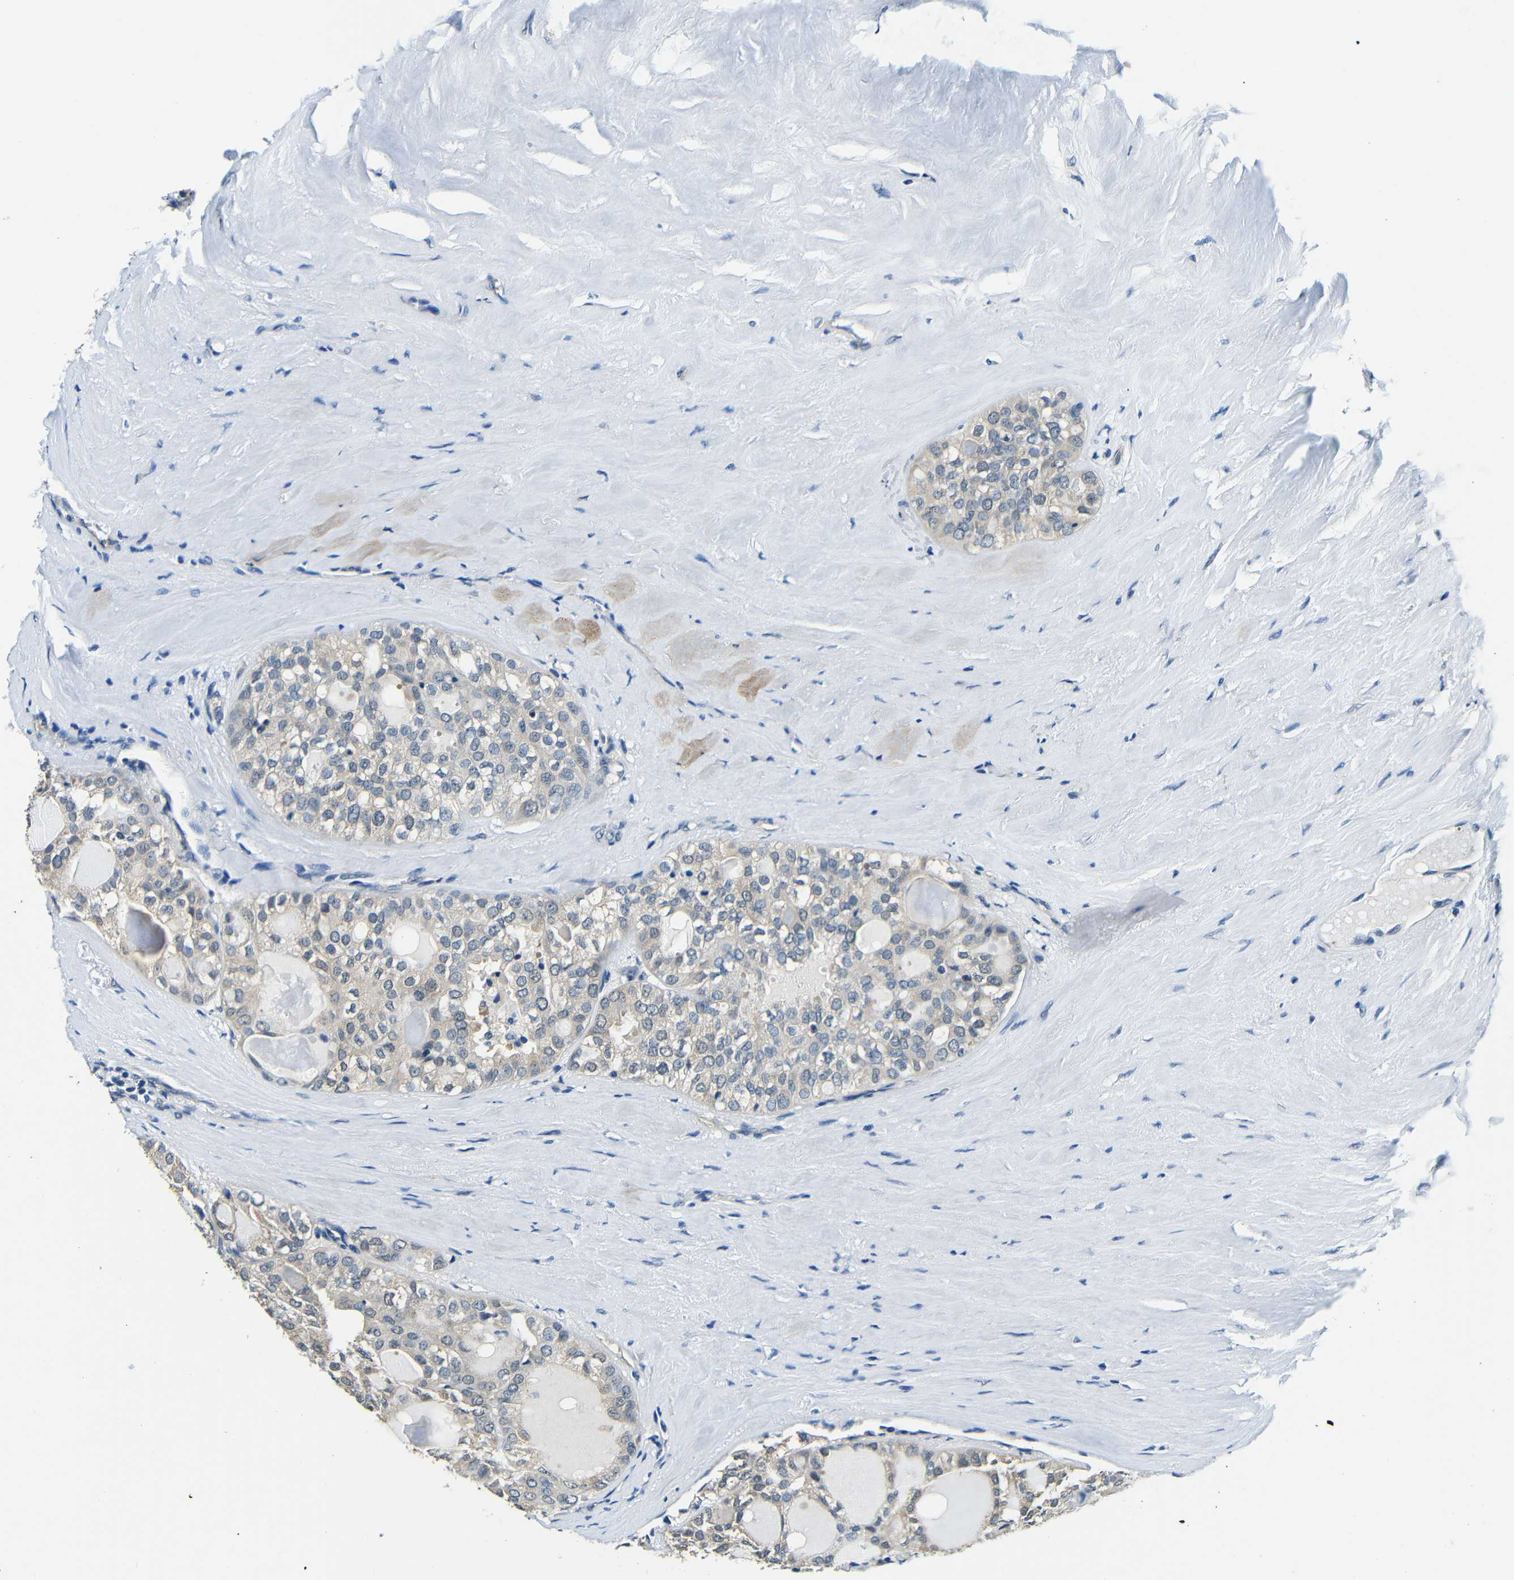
{"staining": {"intensity": "weak", "quantity": "25%-75%", "location": "cytoplasmic/membranous"}, "tissue": "thyroid cancer", "cell_type": "Tumor cells", "image_type": "cancer", "snomed": [{"axis": "morphology", "description": "Follicular adenoma carcinoma, NOS"}, {"axis": "topography", "description": "Thyroid gland"}], "caption": "Immunohistochemistry staining of follicular adenoma carcinoma (thyroid), which reveals low levels of weak cytoplasmic/membranous expression in approximately 25%-75% of tumor cells indicating weak cytoplasmic/membranous protein staining. The staining was performed using DAB (3,3'-diaminobenzidine) (brown) for protein detection and nuclei were counterstained in hematoxylin (blue).", "gene": "ADAP1", "patient": {"sex": "male", "age": 75}}